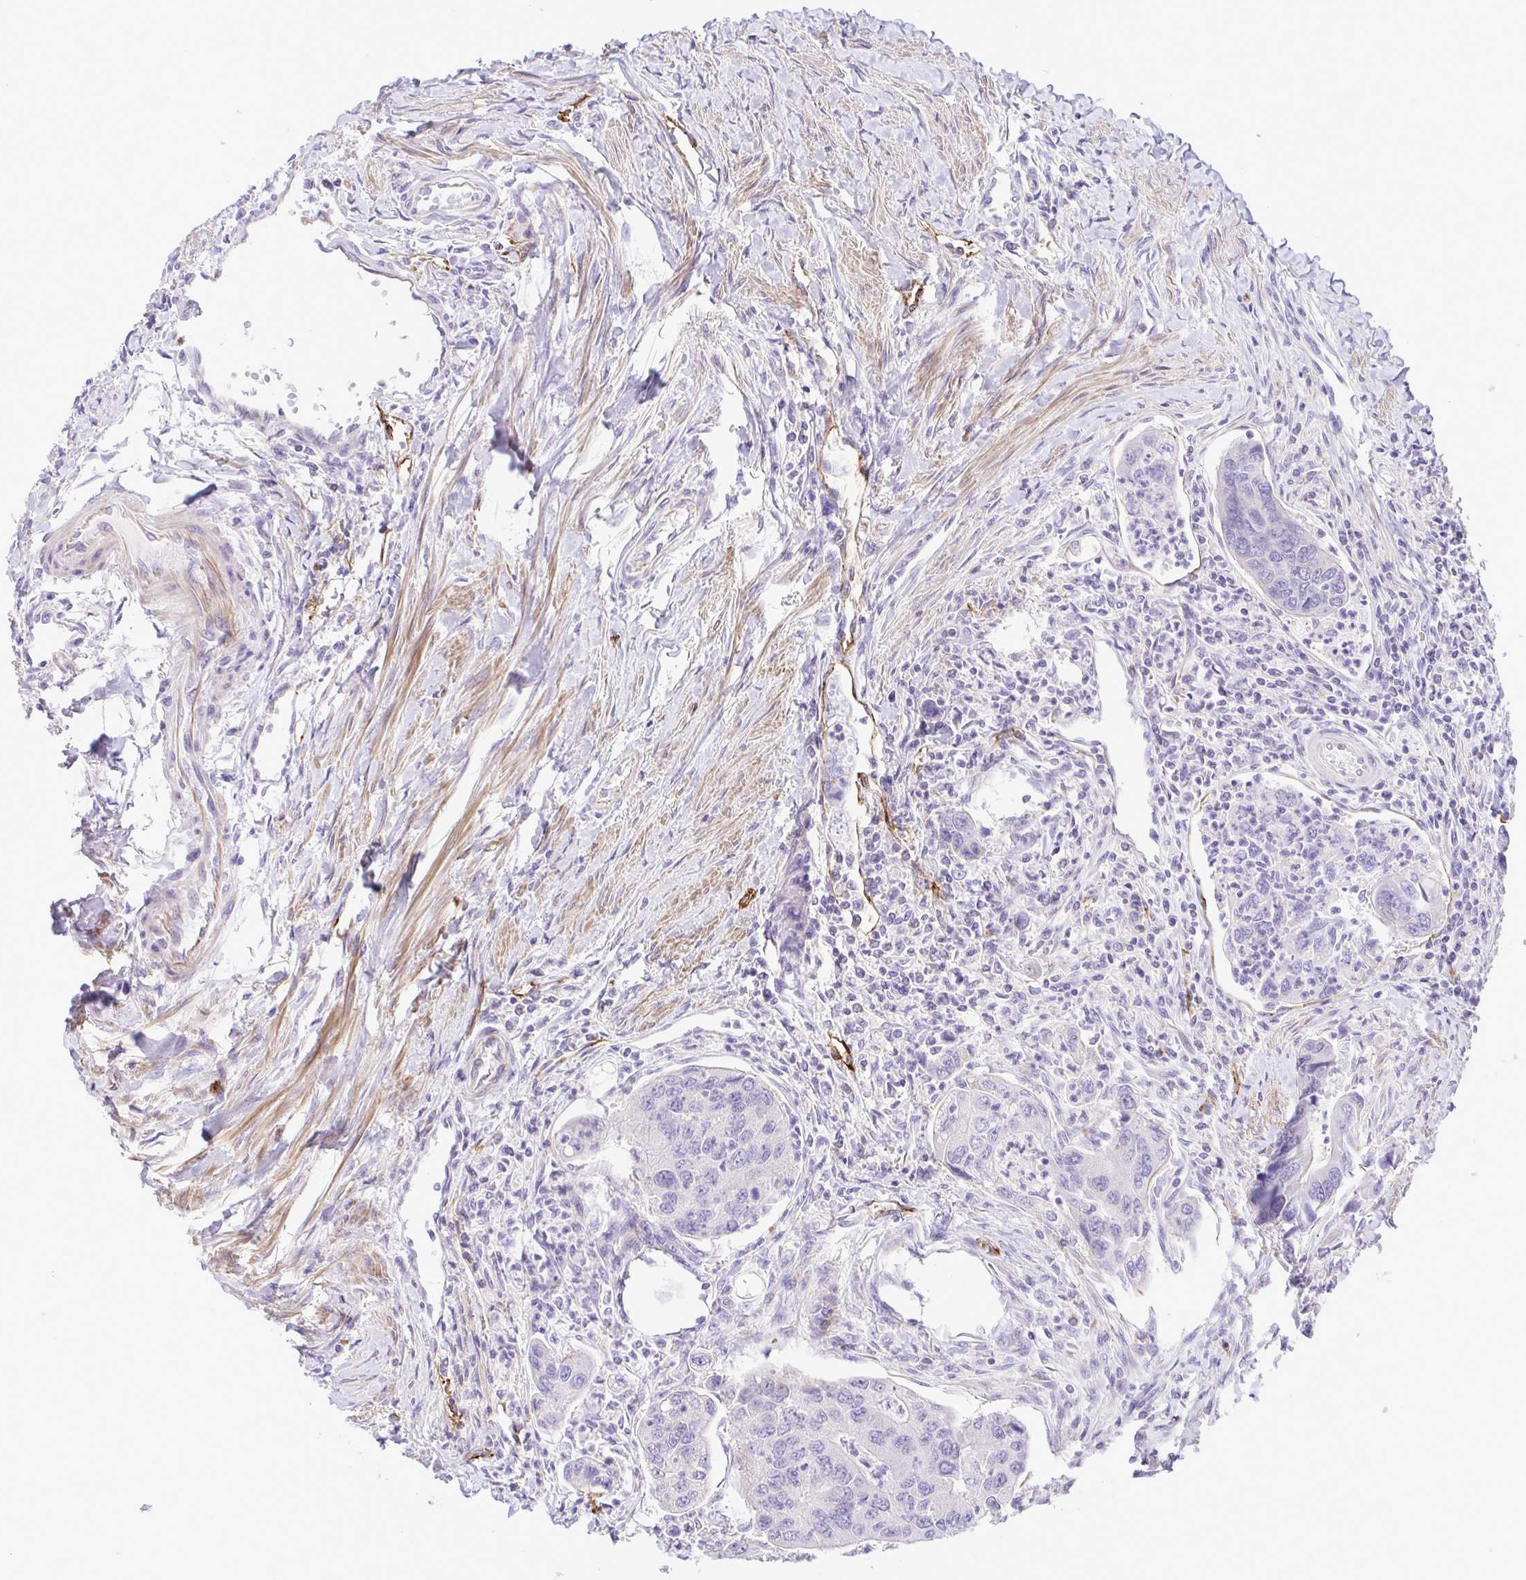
{"staining": {"intensity": "negative", "quantity": "none", "location": "none"}, "tissue": "colorectal cancer", "cell_type": "Tumor cells", "image_type": "cancer", "snomed": [{"axis": "morphology", "description": "Adenocarcinoma, NOS"}, {"axis": "topography", "description": "Colon"}], "caption": "High magnification brightfield microscopy of colorectal cancer (adenocarcinoma) stained with DAB (brown) and counterstained with hematoxylin (blue): tumor cells show no significant expression. (Stains: DAB IHC with hematoxylin counter stain, Microscopy: brightfield microscopy at high magnification).", "gene": "GPR182", "patient": {"sex": "female", "age": 67}}